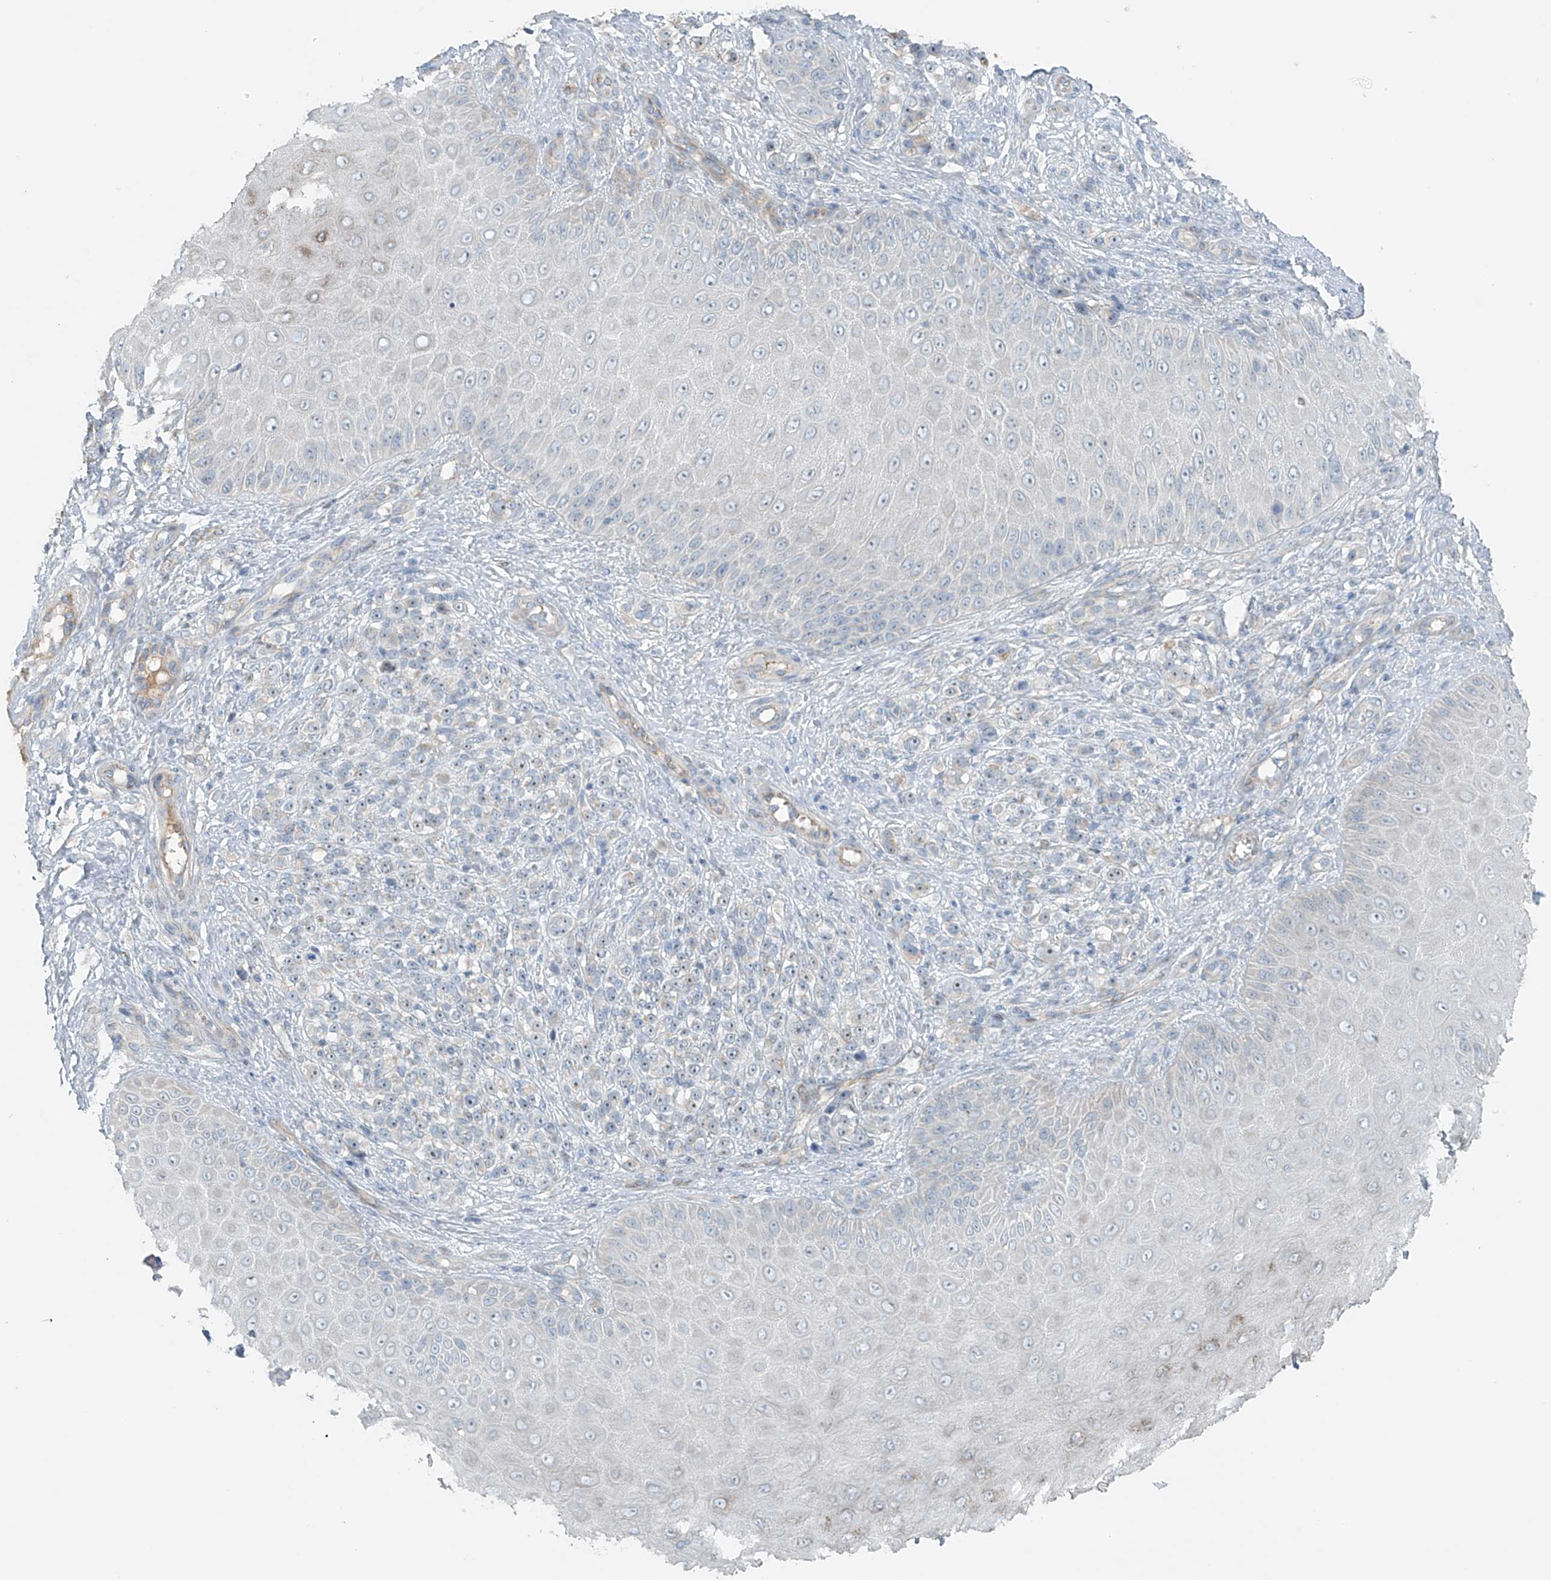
{"staining": {"intensity": "negative", "quantity": "none", "location": "none"}, "tissue": "melanoma", "cell_type": "Tumor cells", "image_type": "cancer", "snomed": [{"axis": "morphology", "description": "Malignant melanoma, NOS"}, {"axis": "topography", "description": "Skin"}], "caption": "This image is of melanoma stained with IHC to label a protein in brown with the nuclei are counter-stained blue. There is no staining in tumor cells.", "gene": "FAM131C", "patient": {"sex": "female", "age": 55}}